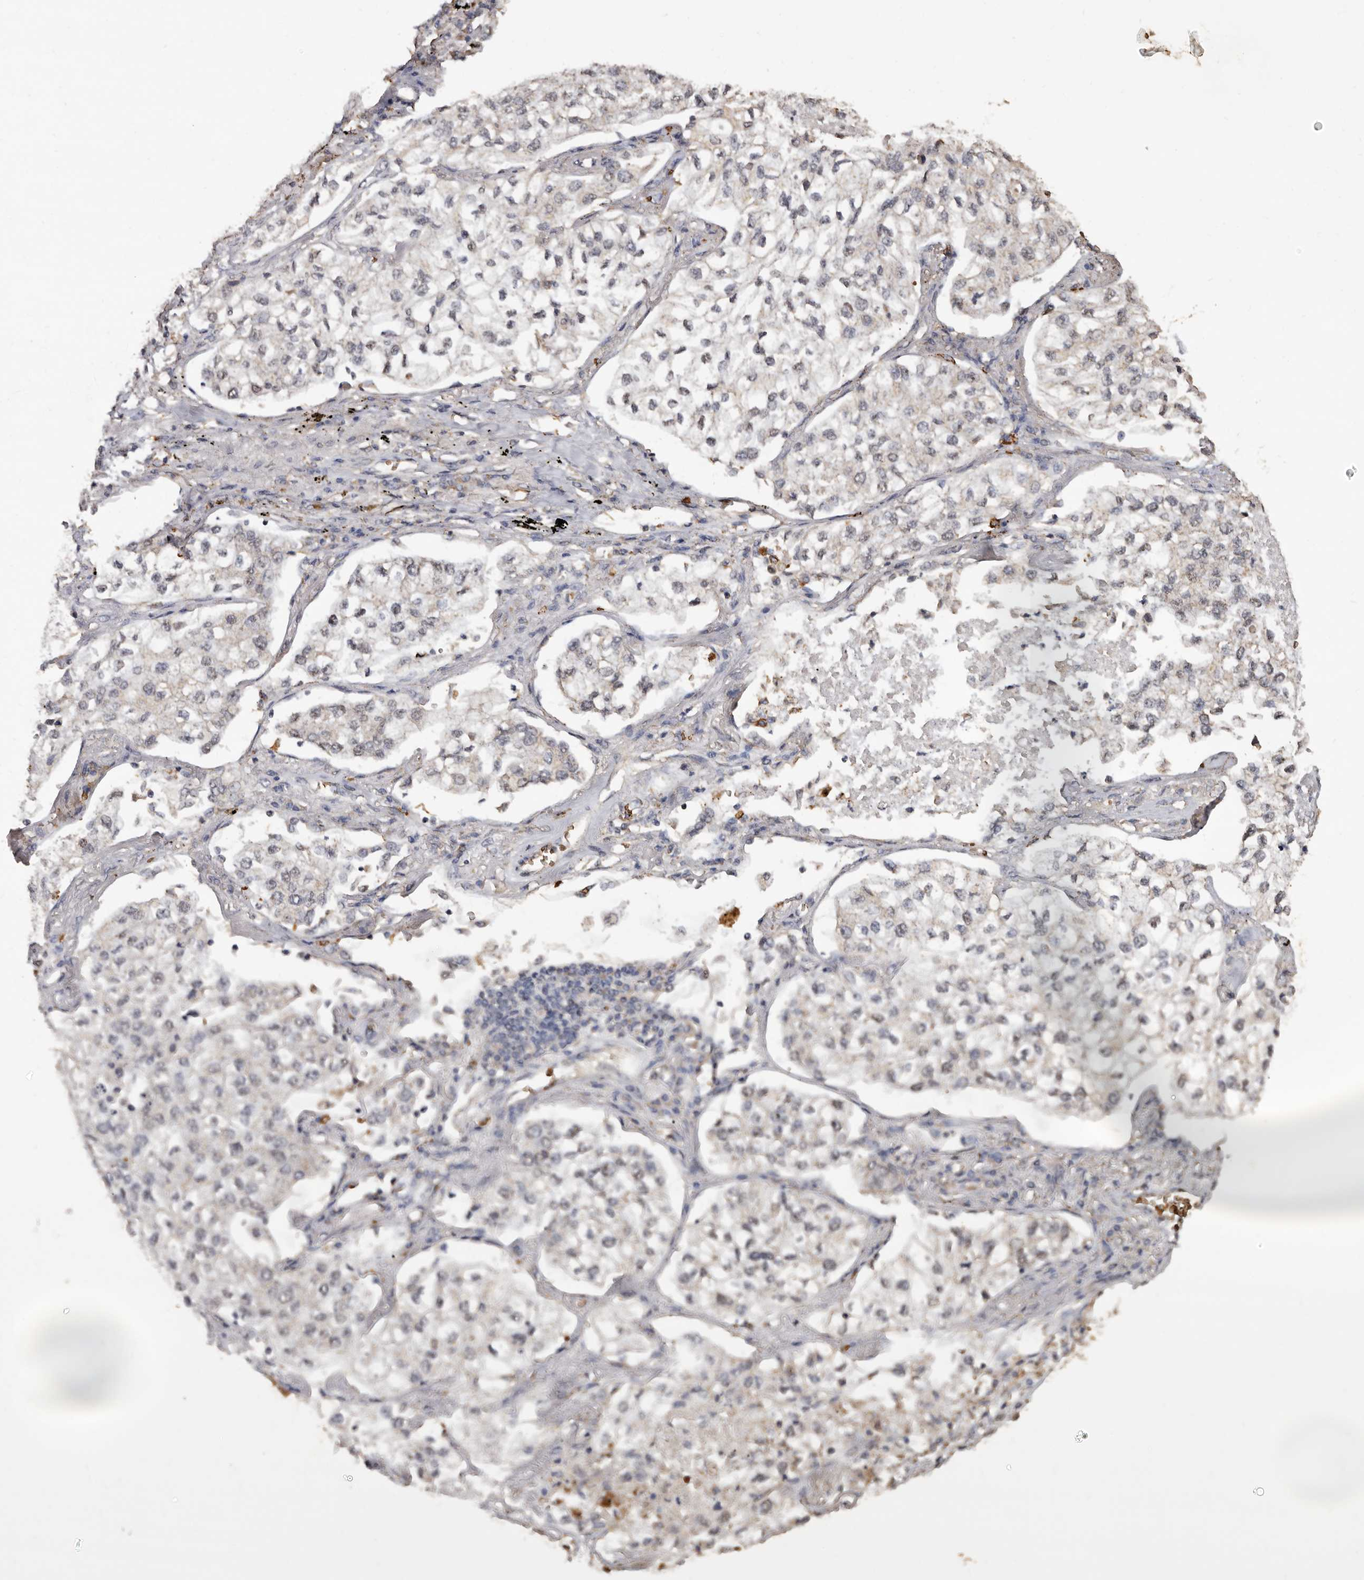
{"staining": {"intensity": "weak", "quantity": "<25%", "location": "nuclear"}, "tissue": "lung cancer", "cell_type": "Tumor cells", "image_type": "cancer", "snomed": [{"axis": "morphology", "description": "Adenocarcinoma, NOS"}, {"axis": "topography", "description": "Lung"}], "caption": "Lung adenocarcinoma was stained to show a protein in brown. There is no significant positivity in tumor cells.", "gene": "GRAMD2A", "patient": {"sex": "male", "age": 63}}